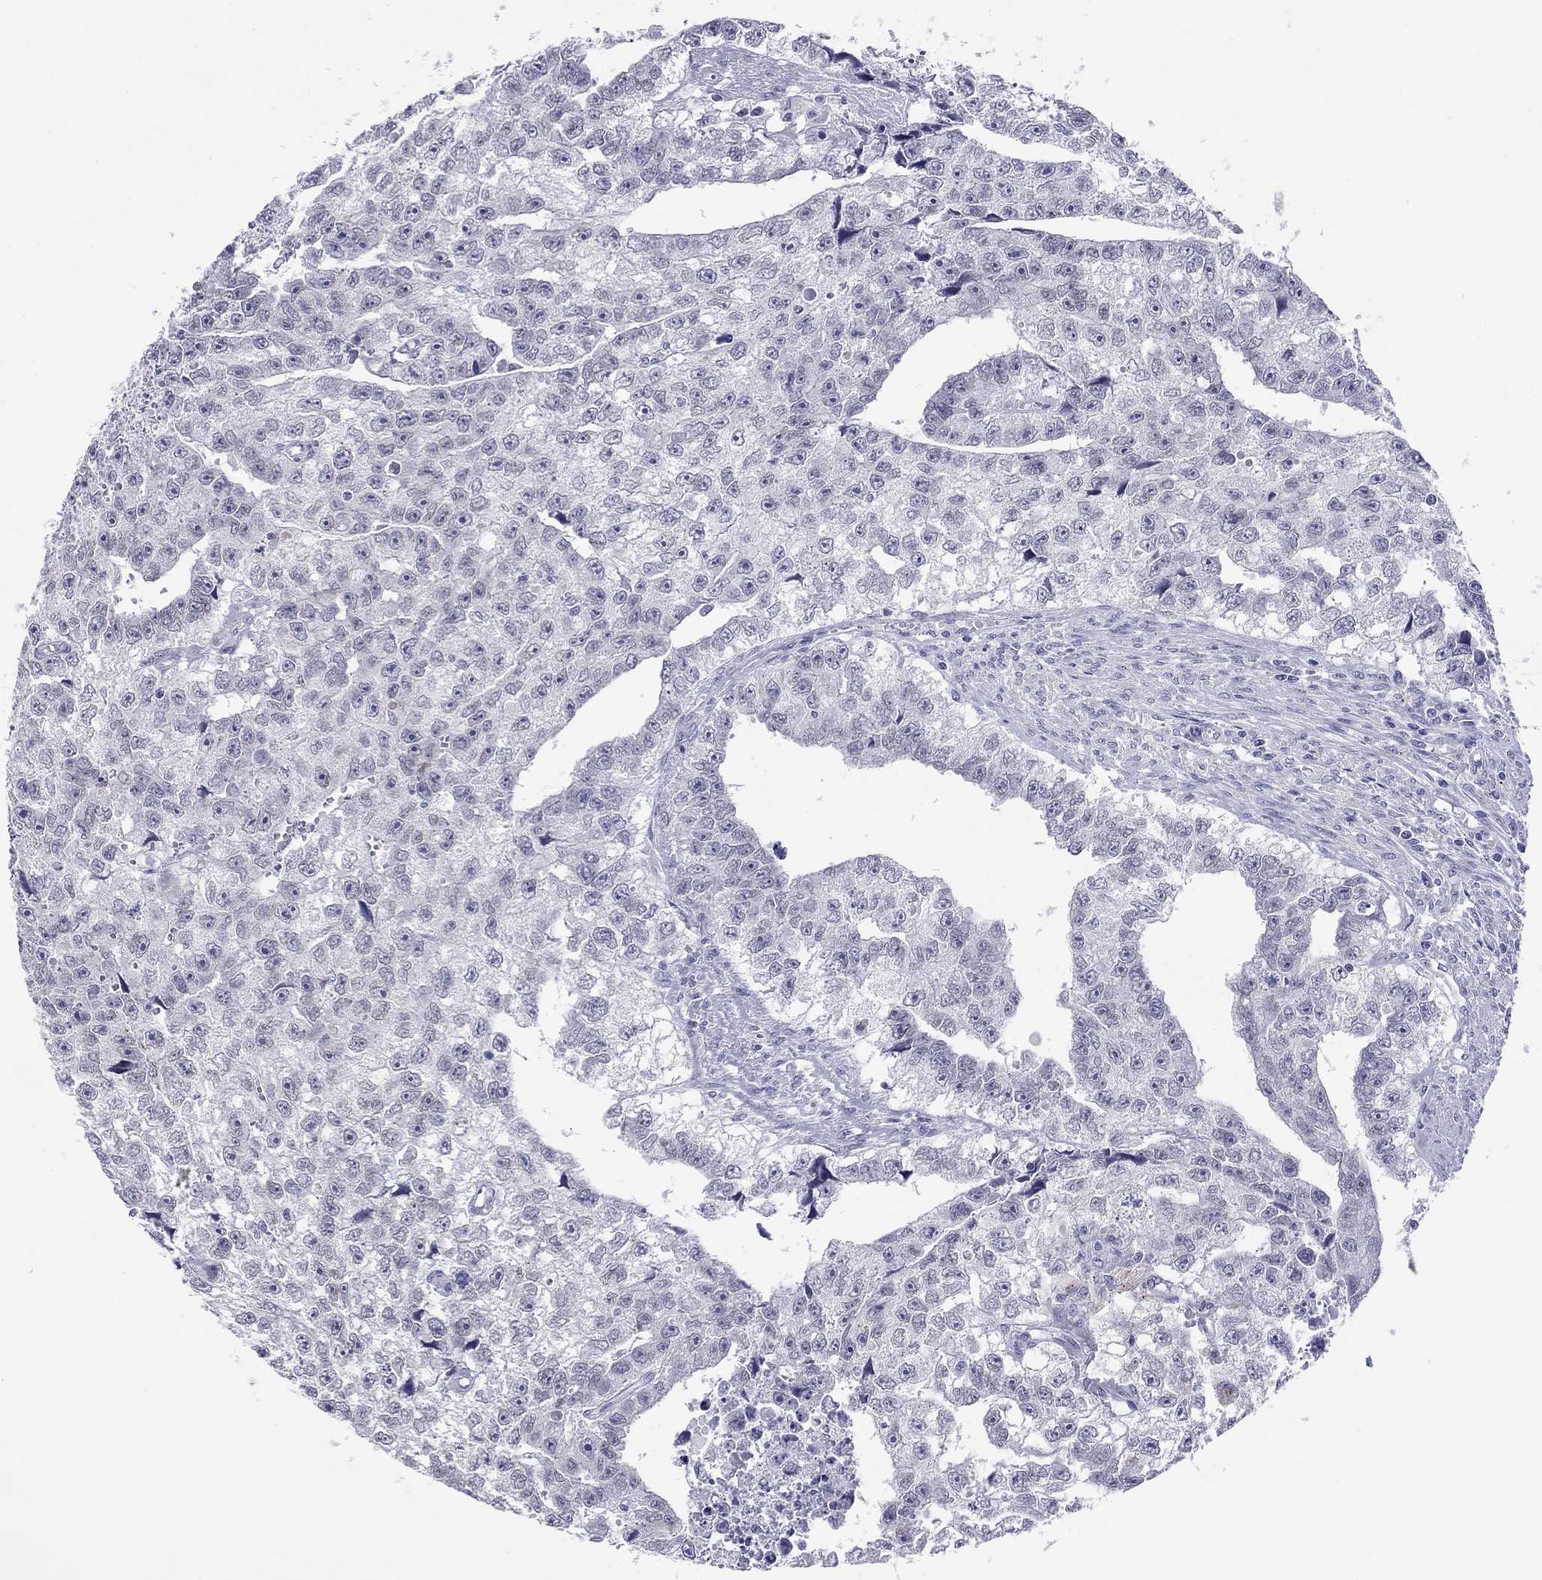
{"staining": {"intensity": "negative", "quantity": "none", "location": "none"}, "tissue": "testis cancer", "cell_type": "Tumor cells", "image_type": "cancer", "snomed": [{"axis": "morphology", "description": "Carcinoma, Embryonal, NOS"}, {"axis": "morphology", "description": "Teratoma, malignant, NOS"}, {"axis": "topography", "description": "Testis"}], "caption": "Human embryonal carcinoma (testis) stained for a protein using immunohistochemistry exhibits no expression in tumor cells.", "gene": "ARMC12", "patient": {"sex": "male", "age": 44}}